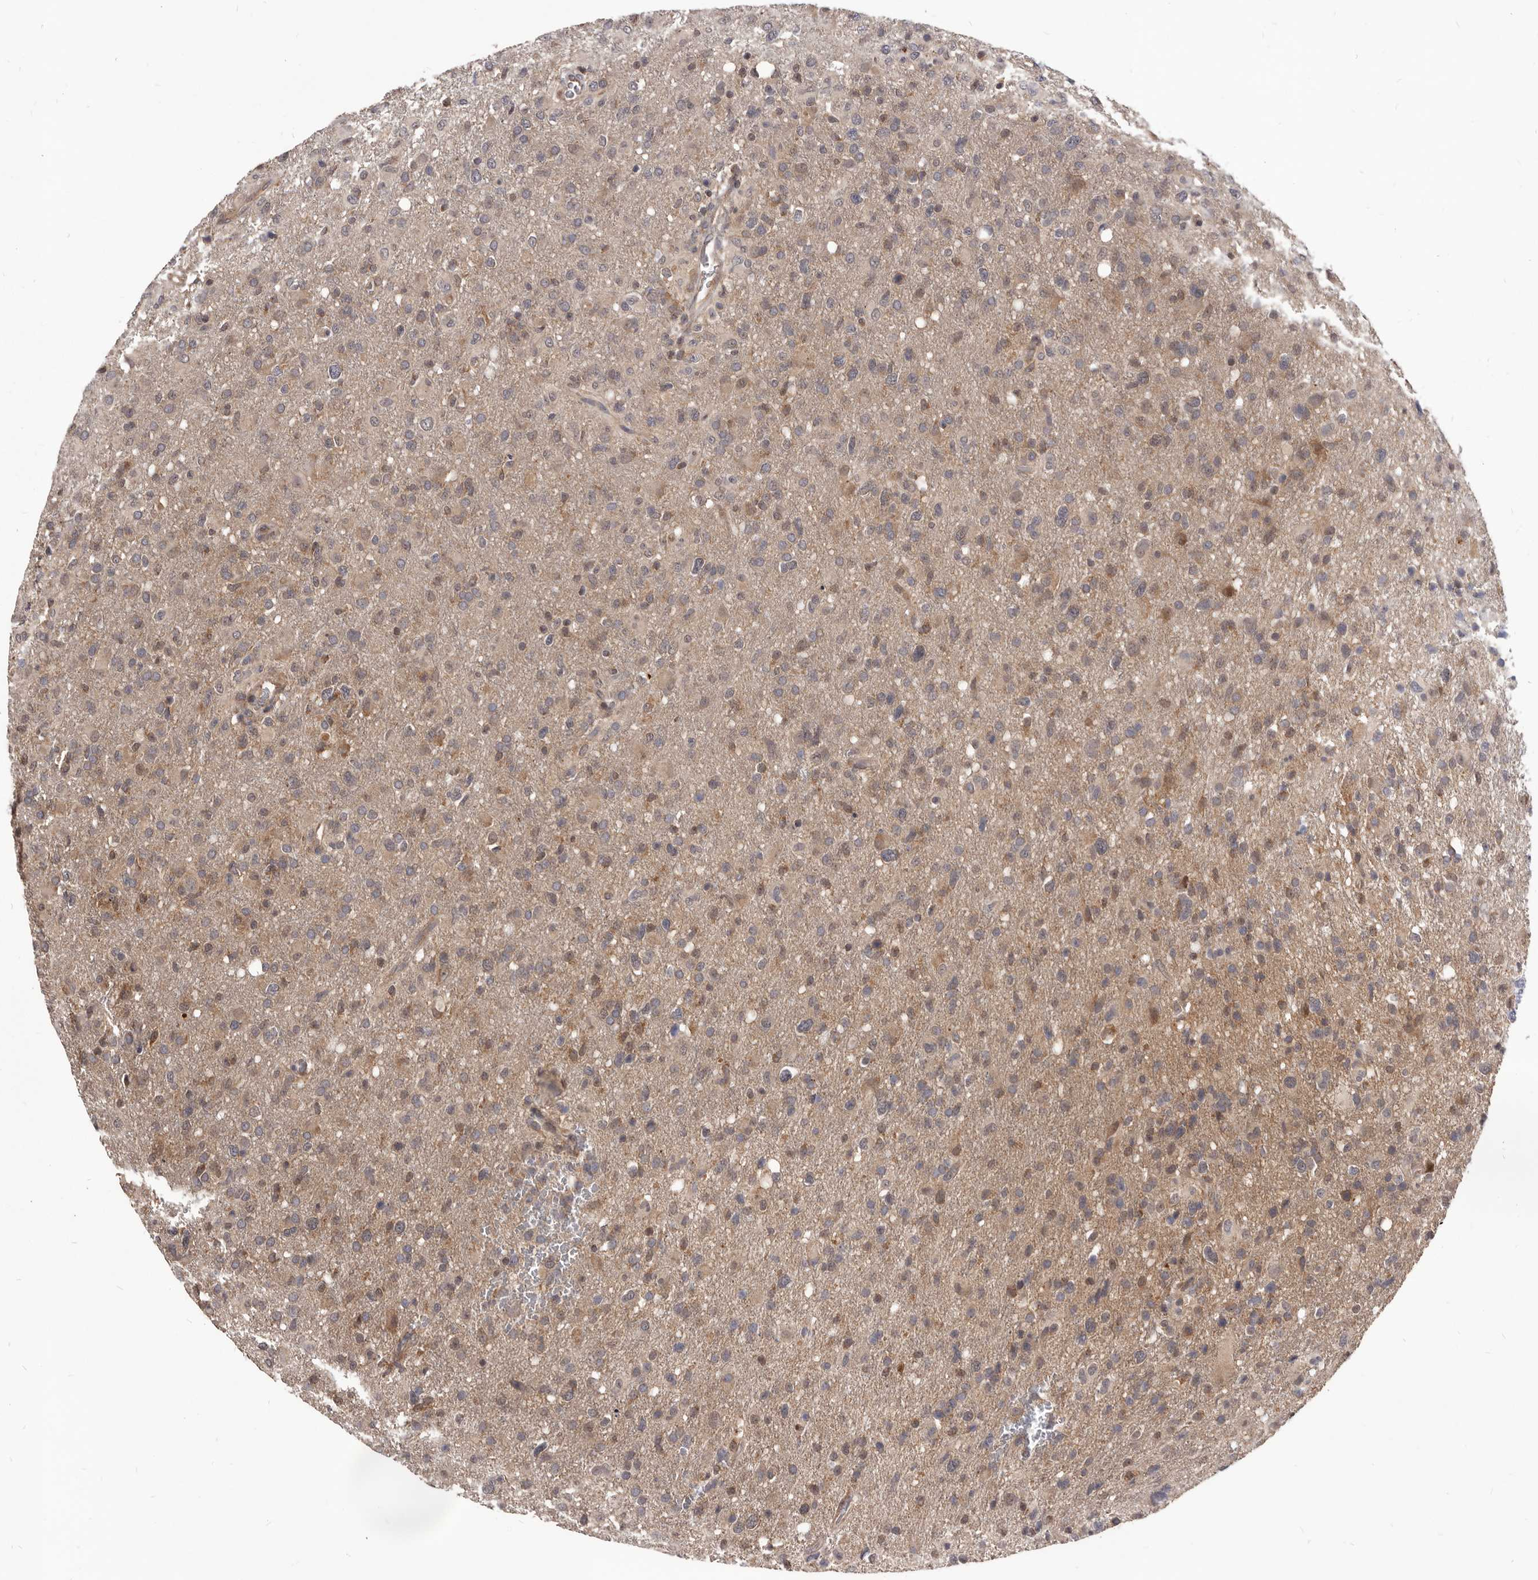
{"staining": {"intensity": "weak", "quantity": ">75%", "location": "cytoplasmic/membranous"}, "tissue": "glioma", "cell_type": "Tumor cells", "image_type": "cancer", "snomed": [{"axis": "morphology", "description": "Glioma, malignant, High grade"}, {"axis": "topography", "description": "Brain"}], "caption": "Tumor cells show low levels of weak cytoplasmic/membranous staining in about >75% of cells in human glioma. Nuclei are stained in blue.", "gene": "MAP3K14", "patient": {"sex": "female", "age": 57}}